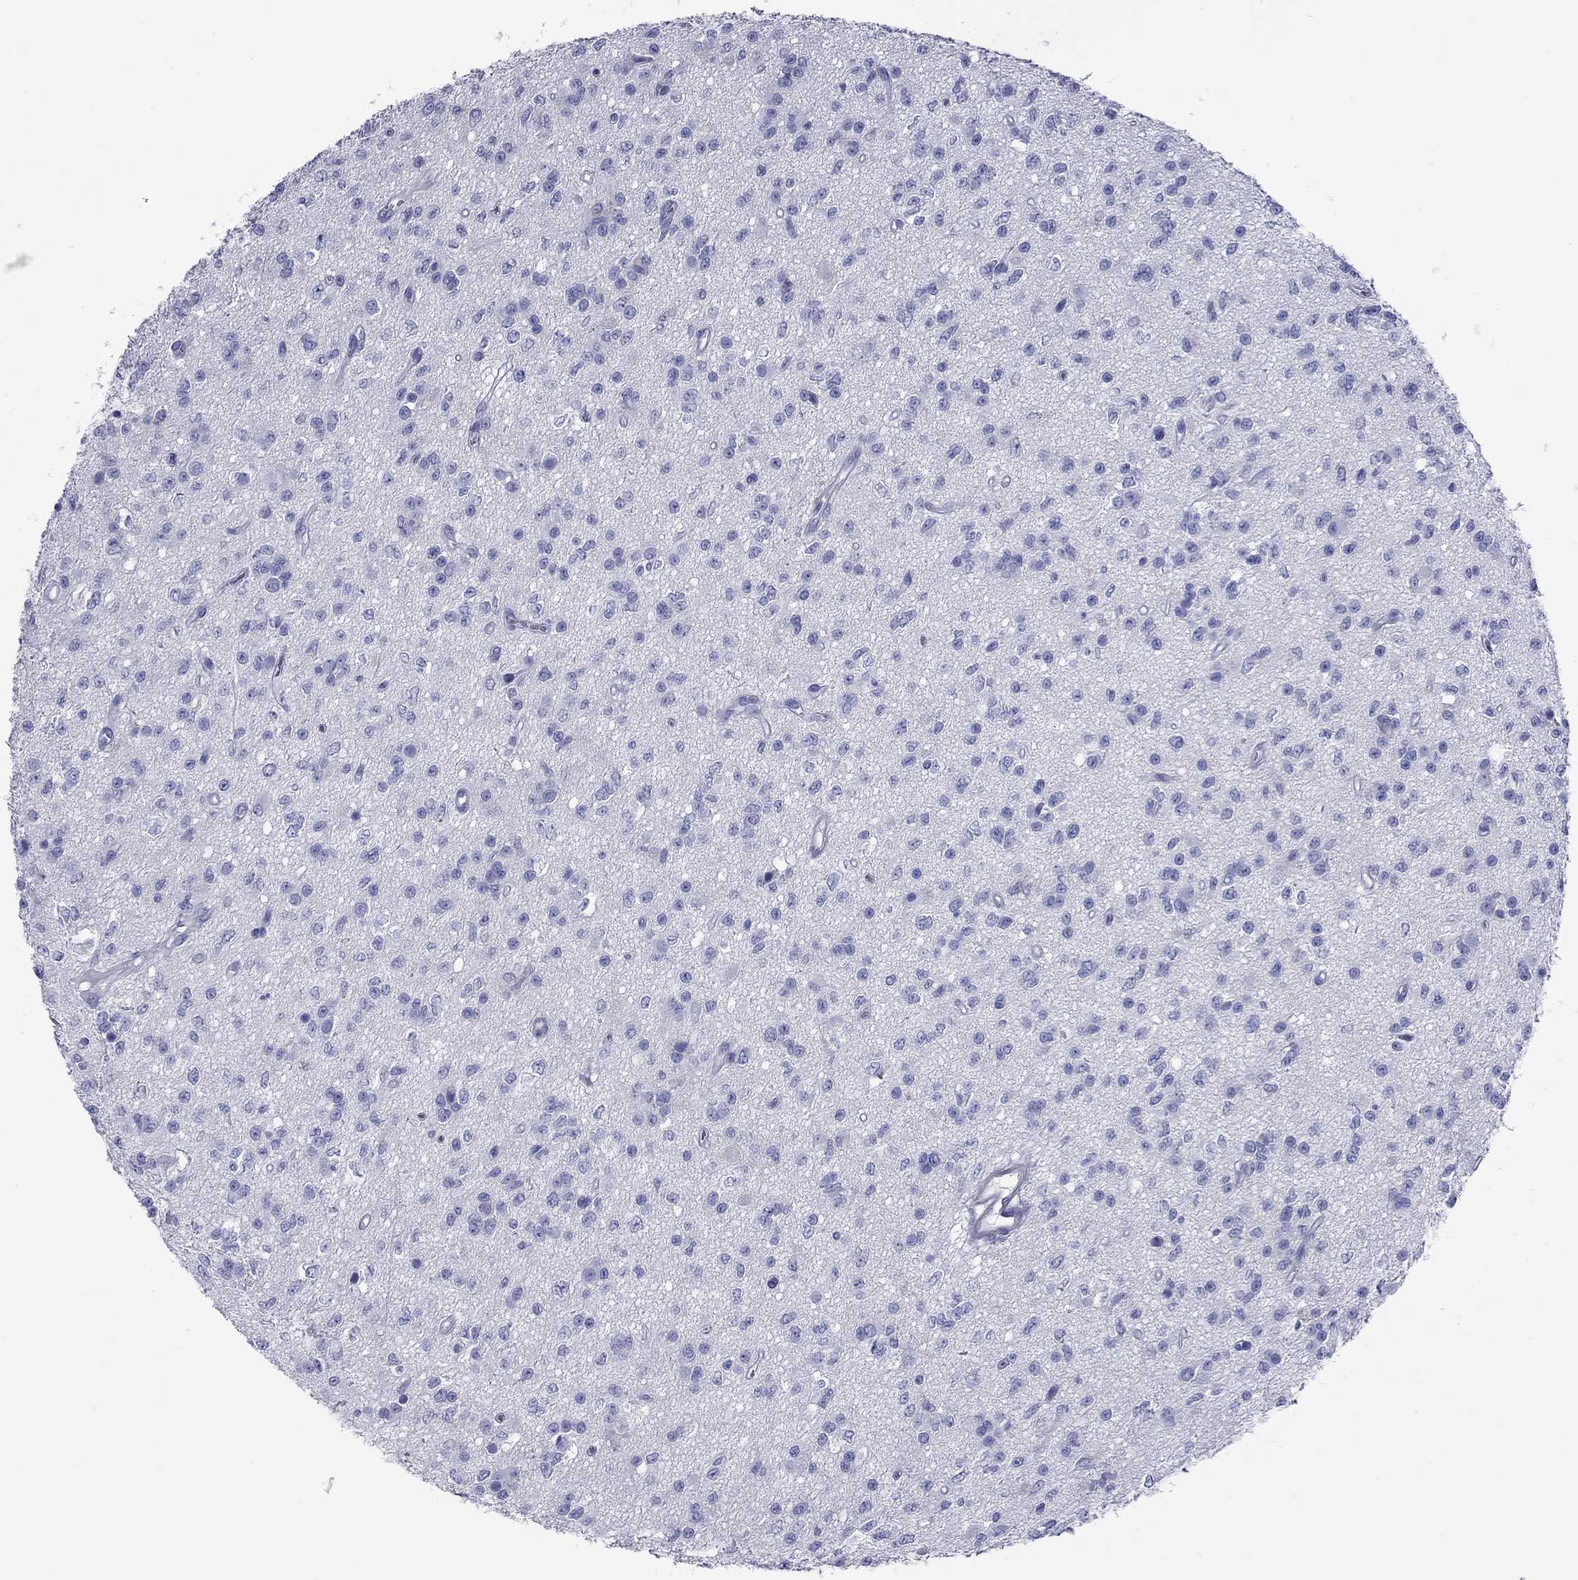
{"staining": {"intensity": "negative", "quantity": "none", "location": "none"}, "tissue": "glioma", "cell_type": "Tumor cells", "image_type": "cancer", "snomed": [{"axis": "morphology", "description": "Glioma, malignant, Low grade"}, {"axis": "topography", "description": "Brain"}], "caption": "A high-resolution image shows immunohistochemistry (IHC) staining of malignant glioma (low-grade), which exhibits no significant positivity in tumor cells.", "gene": "ACTL7B", "patient": {"sex": "female", "age": 45}}